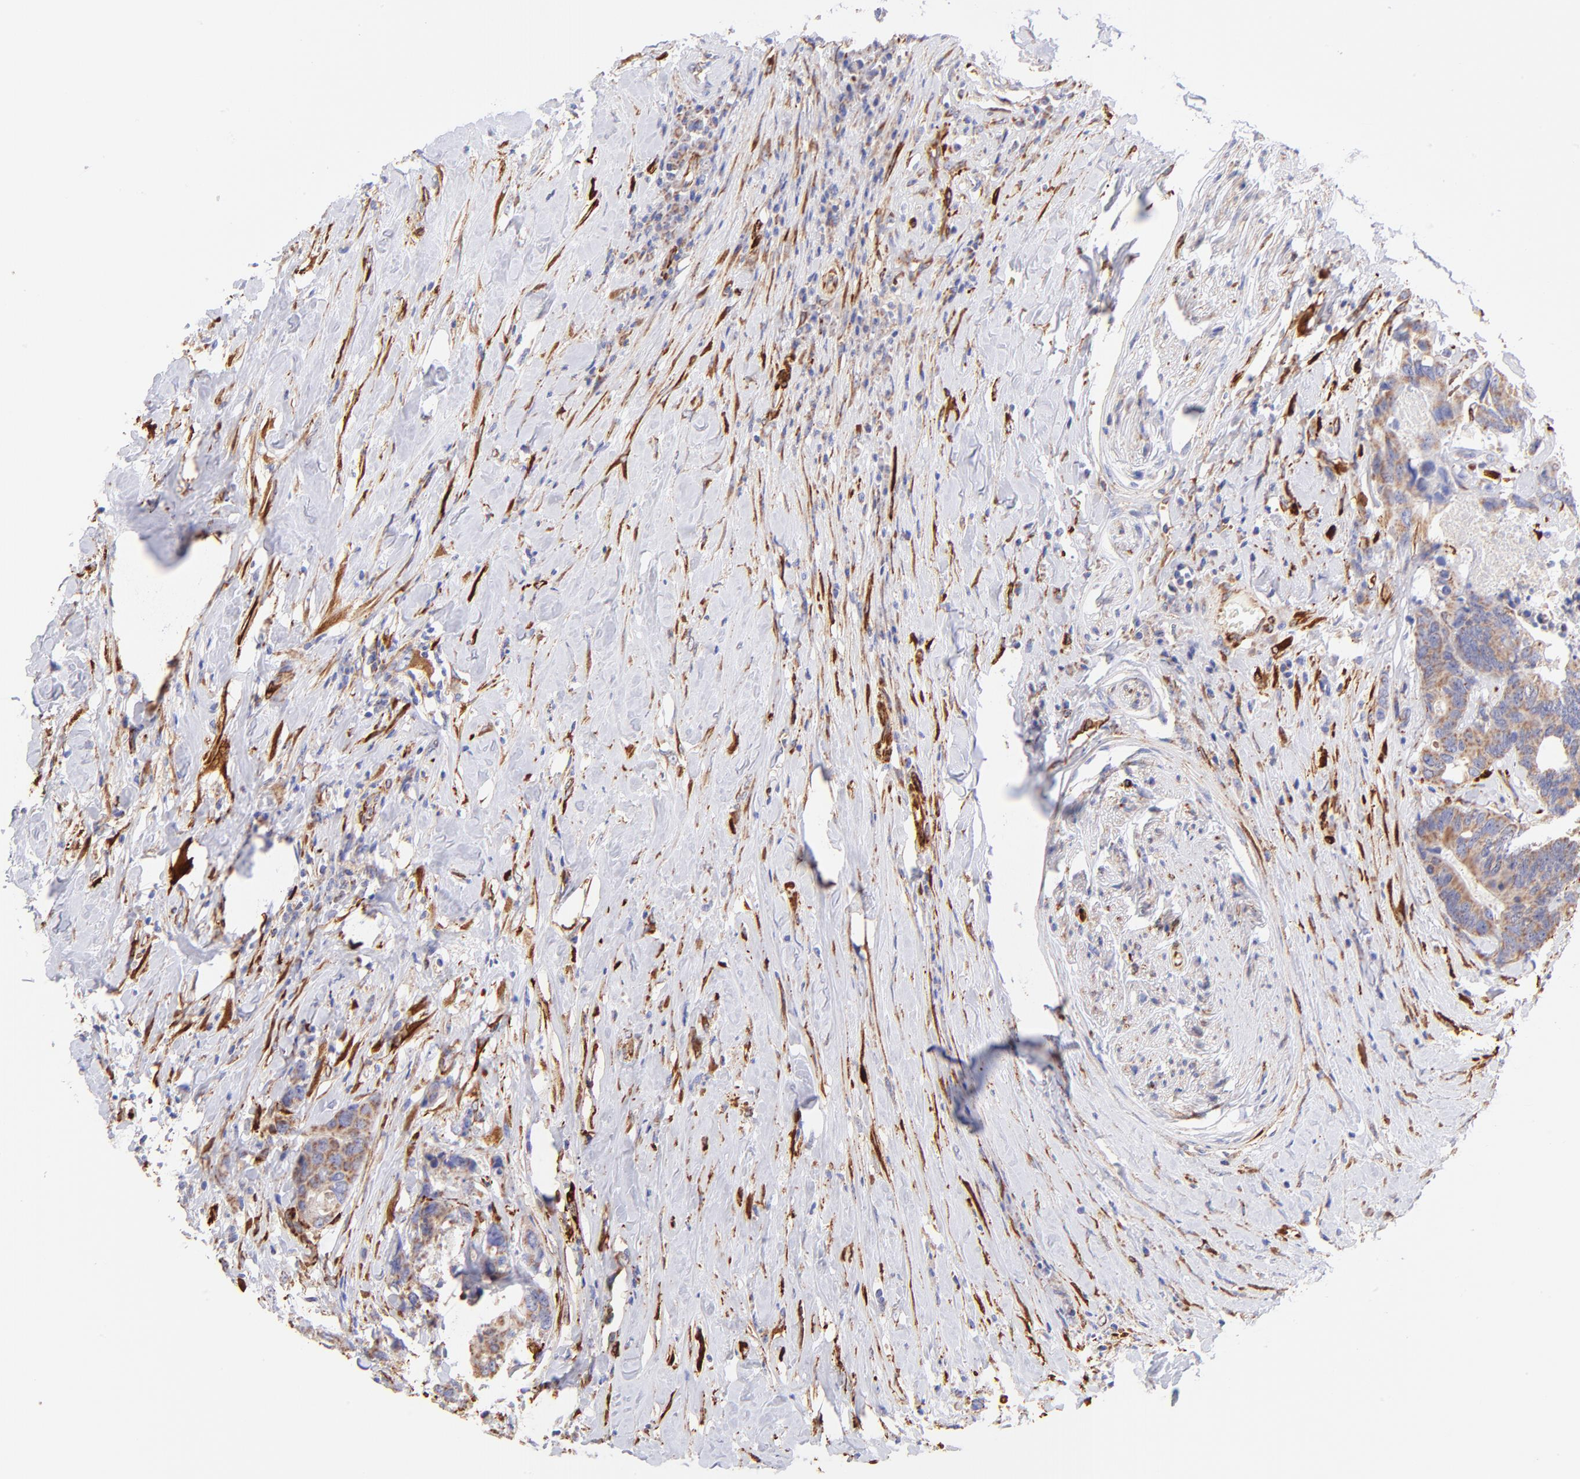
{"staining": {"intensity": "weak", "quantity": ">75%", "location": "cytoplasmic/membranous"}, "tissue": "colorectal cancer", "cell_type": "Tumor cells", "image_type": "cancer", "snomed": [{"axis": "morphology", "description": "Adenocarcinoma, NOS"}, {"axis": "topography", "description": "Rectum"}], "caption": "IHC histopathology image of colorectal adenocarcinoma stained for a protein (brown), which reveals low levels of weak cytoplasmic/membranous expression in approximately >75% of tumor cells.", "gene": "SPARC", "patient": {"sex": "male", "age": 55}}